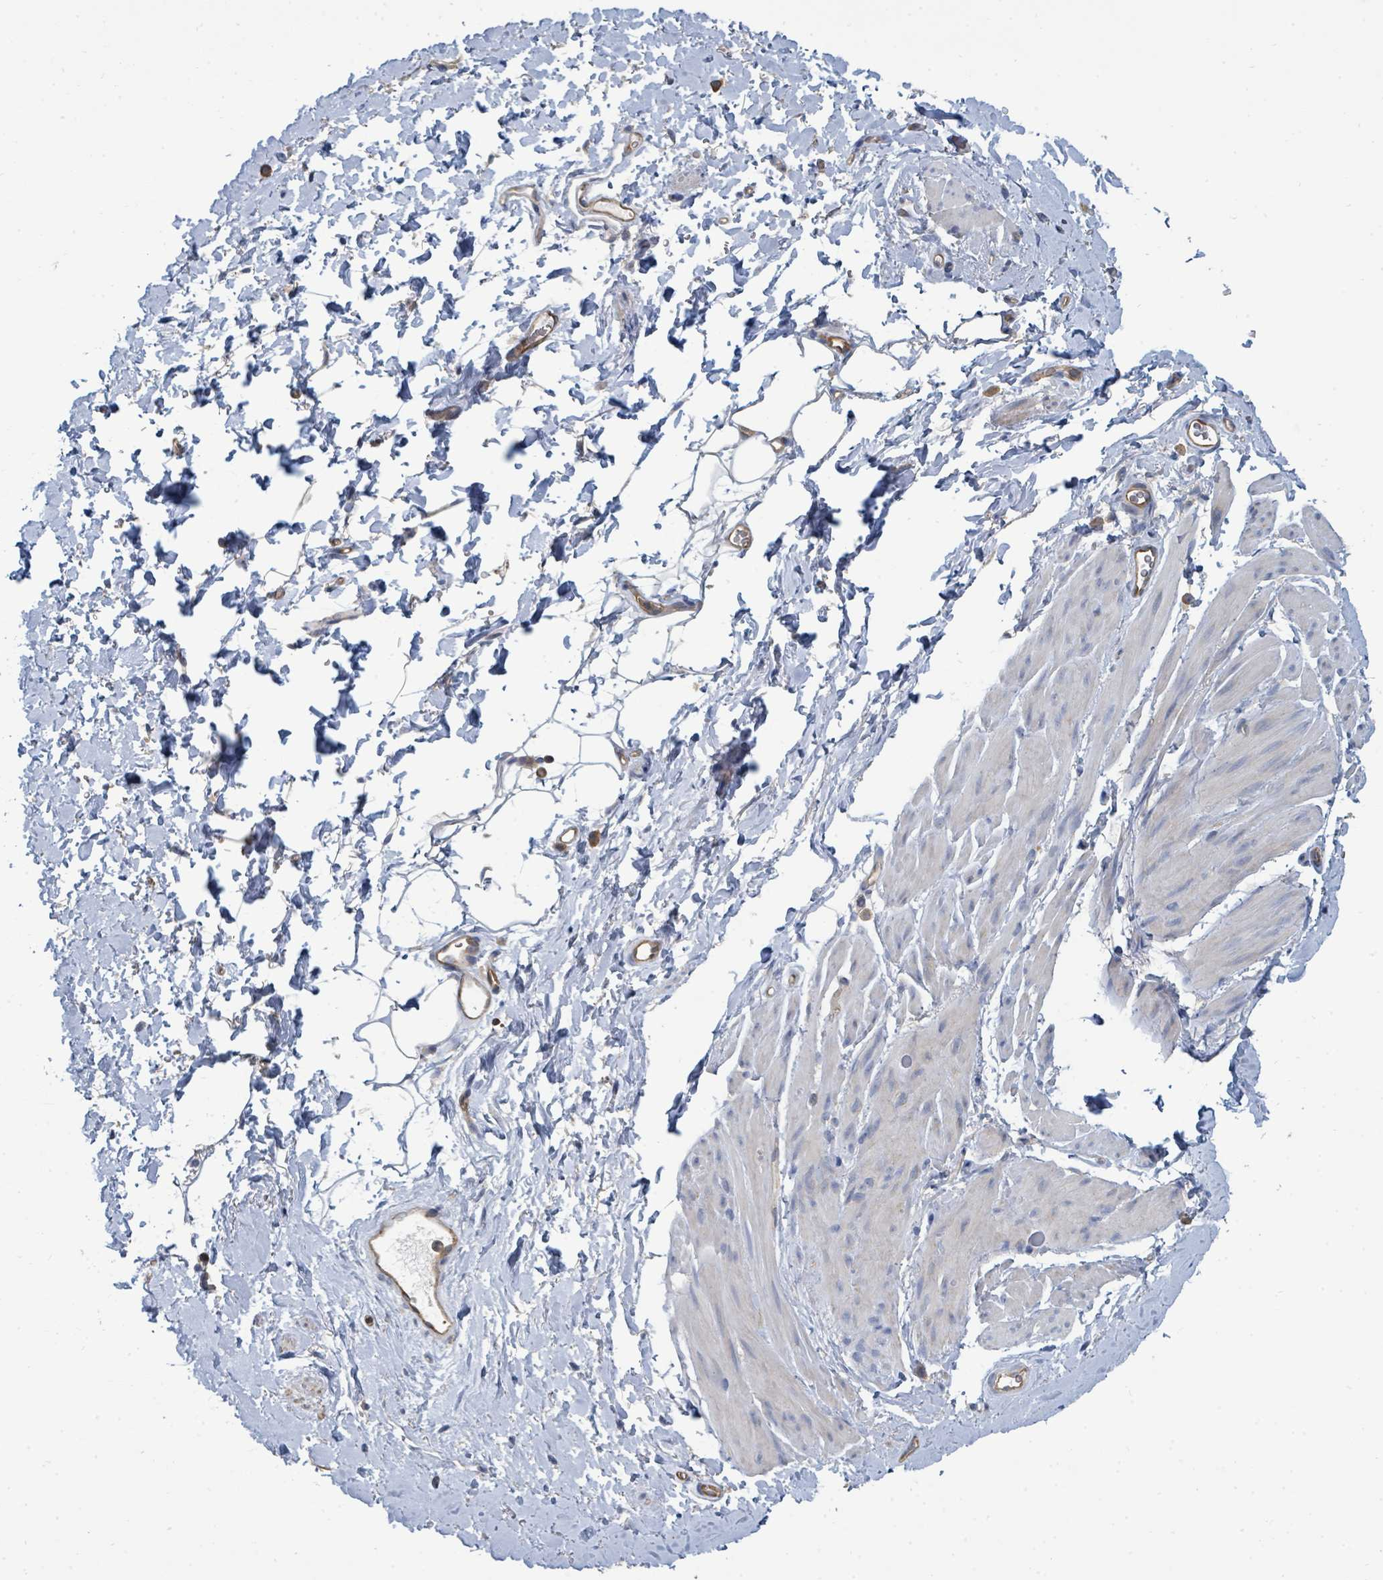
{"staining": {"intensity": "negative", "quantity": "none", "location": "none"}, "tissue": "smooth muscle", "cell_type": "Smooth muscle cells", "image_type": "normal", "snomed": [{"axis": "morphology", "description": "Normal tissue, NOS"}, {"axis": "topography", "description": "Smooth muscle"}, {"axis": "topography", "description": "Peripheral nerve tissue"}], "caption": "Immunohistochemistry micrograph of normal human smooth muscle stained for a protein (brown), which reveals no expression in smooth muscle cells.", "gene": "BOLA2B", "patient": {"sex": "male", "age": 69}}